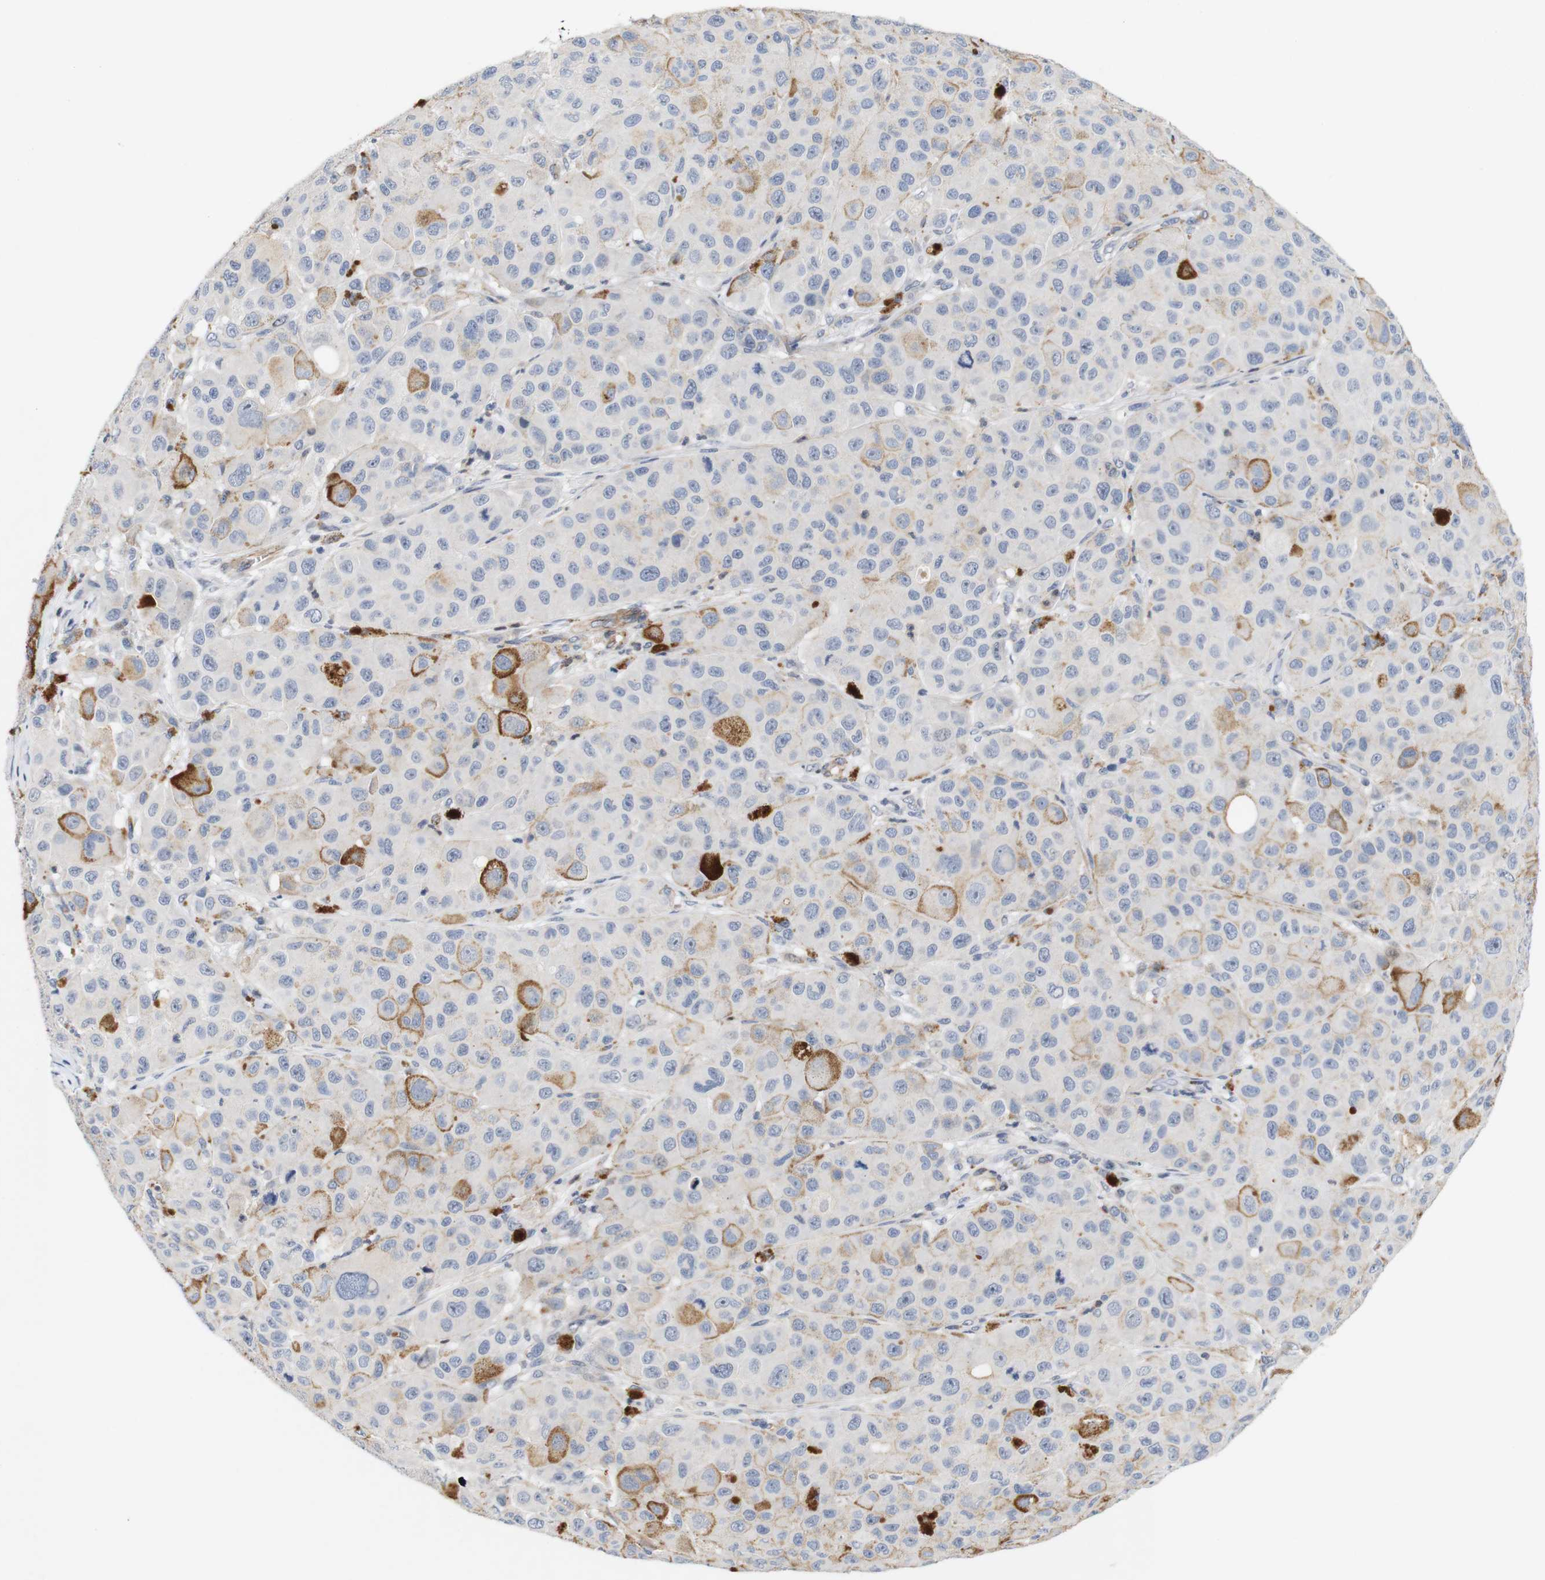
{"staining": {"intensity": "moderate", "quantity": "<25%", "location": "cytoplasmic/membranous"}, "tissue": "melanoma", "cell_type": "Tumor cells", "image_type": "cancer", "snomed": [{"axis": "morphology", "description": "Malignant melanoma, NOS"}, {"axis": "topography", "description": "Skin"}], "caption": "Malignant melanoma stained with DAB immunohistochemistry shows low levels of moderate cytoplasmic/membranous staining in about <25% of tumor cells.", "gene": "CYB561", "patient": {"sex": "male", "age": 96}}